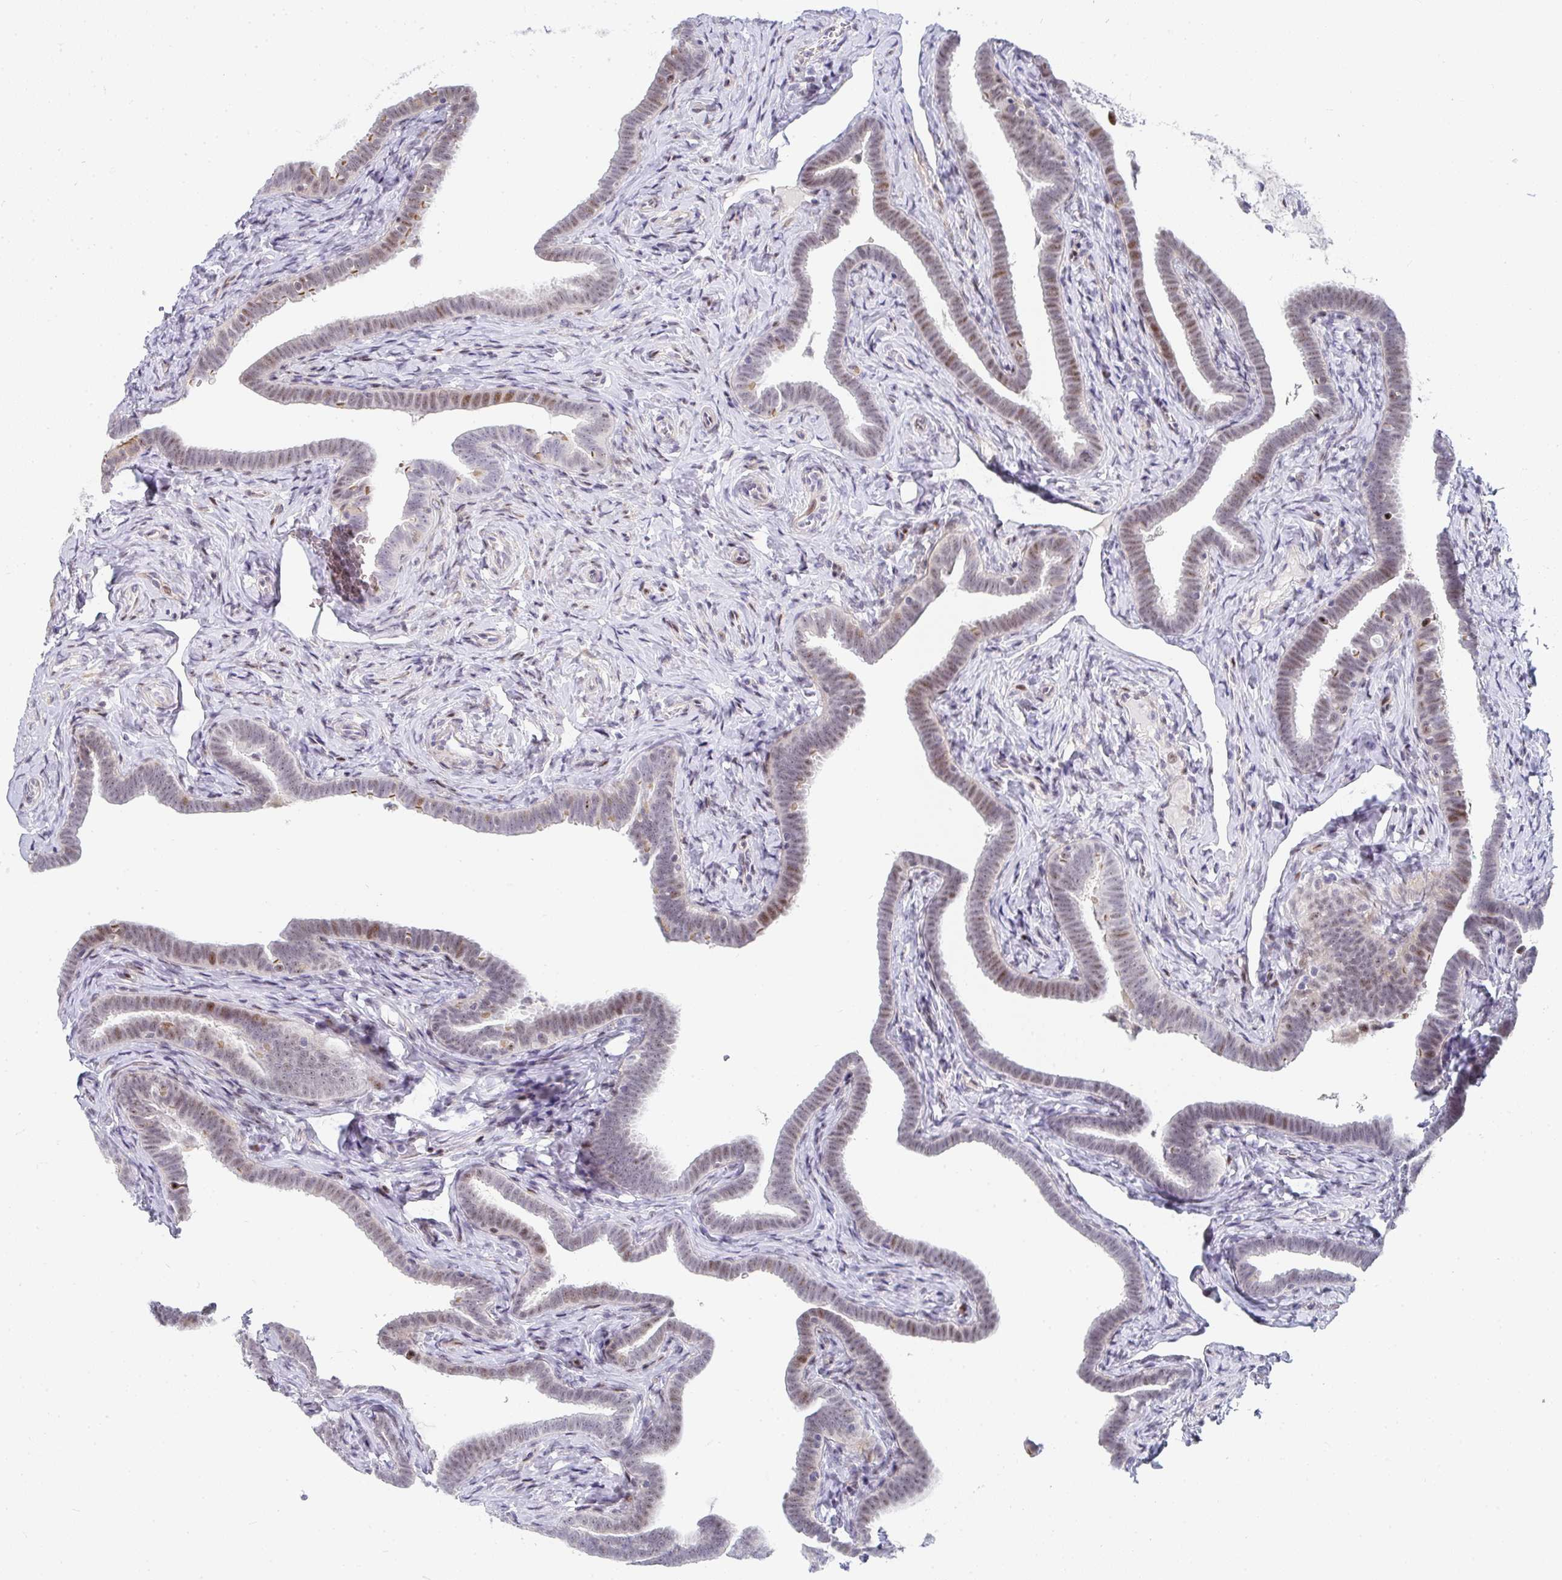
{"staining": {"intensity": "moderate", "quantity": "25%-75%", "location": "cytoplasmic/membranous"}, "tissue": "fallopian tube", "cell_type": "Glandular cells", "image_type": "normal", "snomed": [{"axis": "morphology", "description": "Normal tissue, NOS"}, {"axis": "topography", "description": "Fallopian tube"}], "caption": "High-magnification brightfield microscopy of normal fallopian tube stained with DAB (brown) and counterstained with hematoxylin (blue). glandular cells exhibit moderate cytoplasmic/membranous expression is seen in approximately25%-75% of cells.", "gene": "ZIC3", "patient": {"sex": "female", "age": 69}}